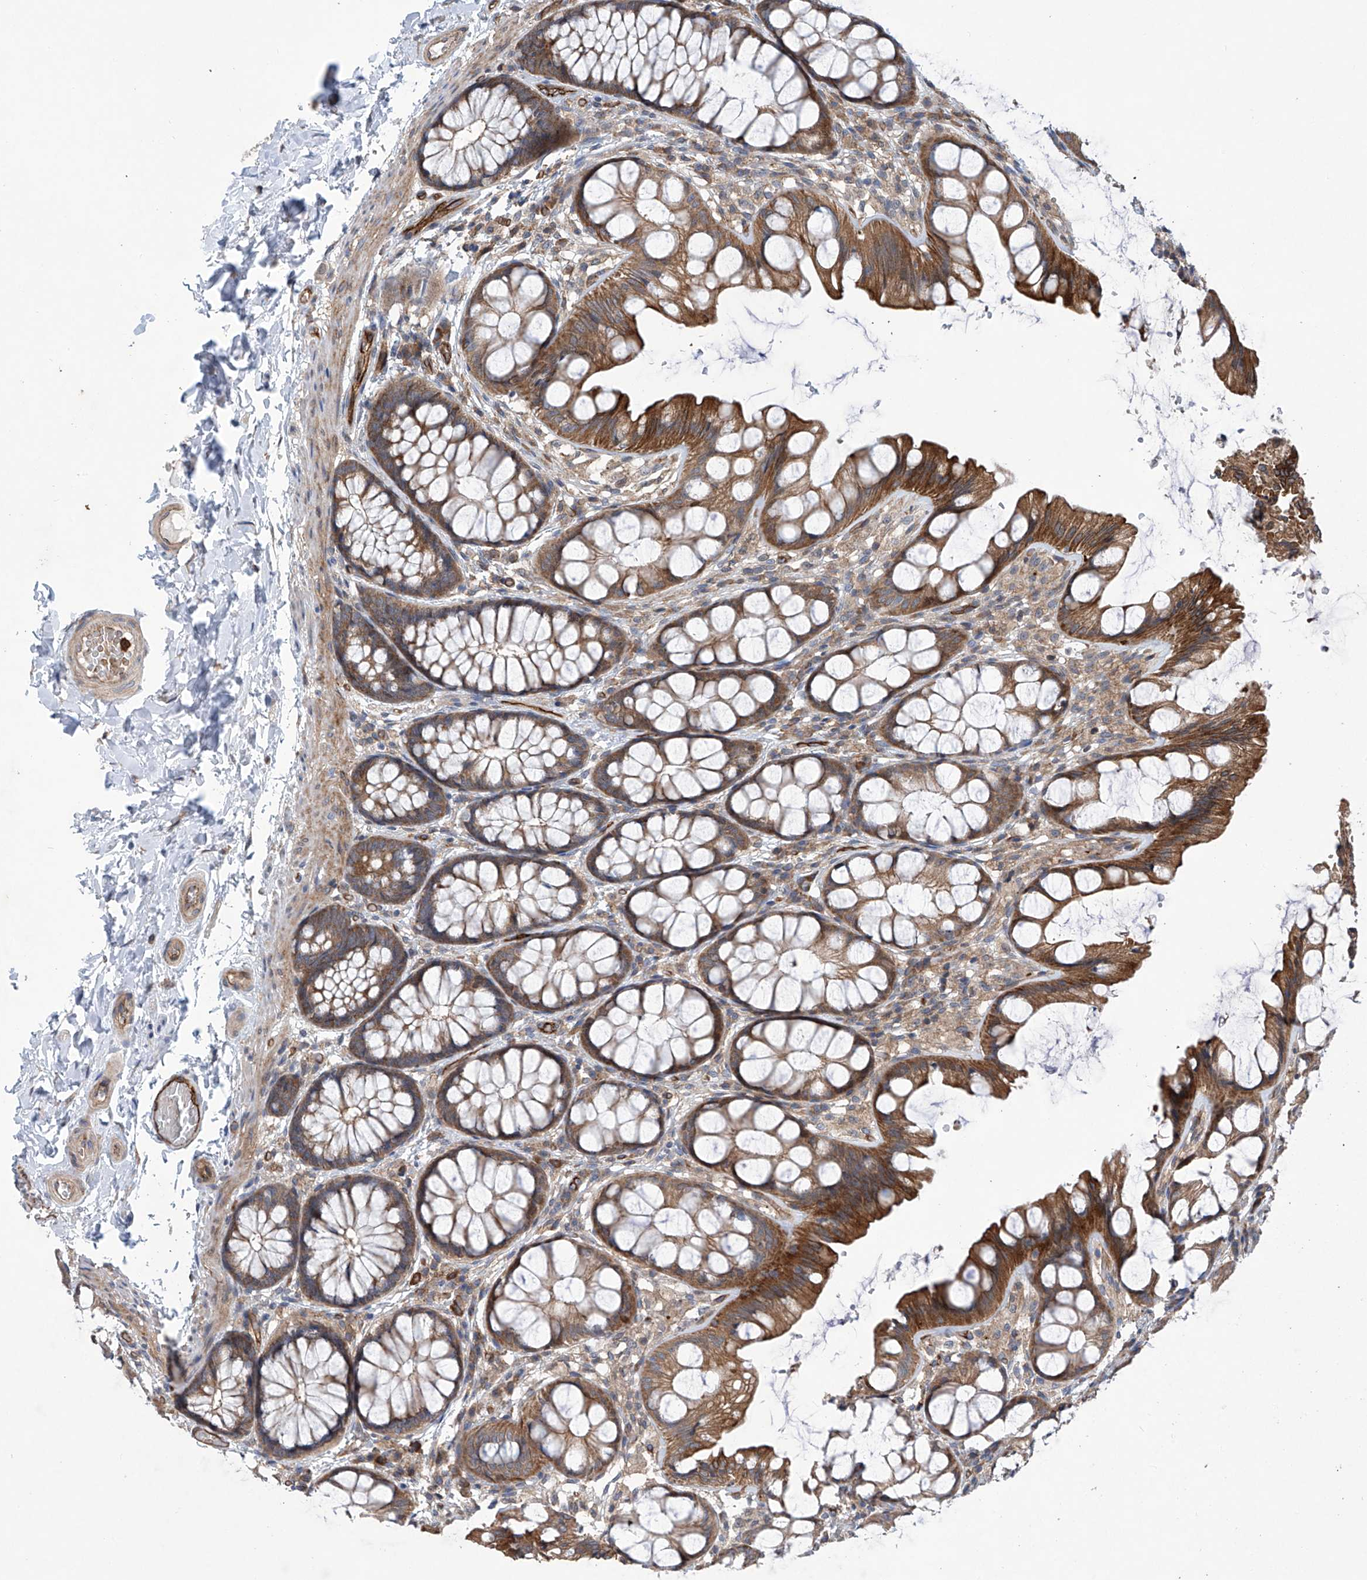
{"staining": {"intensity": "moderate", "quantity": ">75%", "location": "cytoplasmic/membranous"}, "tissue": "colon", "cell_type": "Endothelial cells", "image_type": "normal", "snomed": [{"axis": "morphology", "description": "Normal tissue, NOS"}, {"axis": "topography", "description": "Colon"}], "caption": "Protein expression analysis of unremarkable human colon reveals moderate cytoplasmic/membranous positivity in approximately >75% of endothelial cells.", "gene": "EIF2D", "patient": {"sex": "male", "age": 47}}